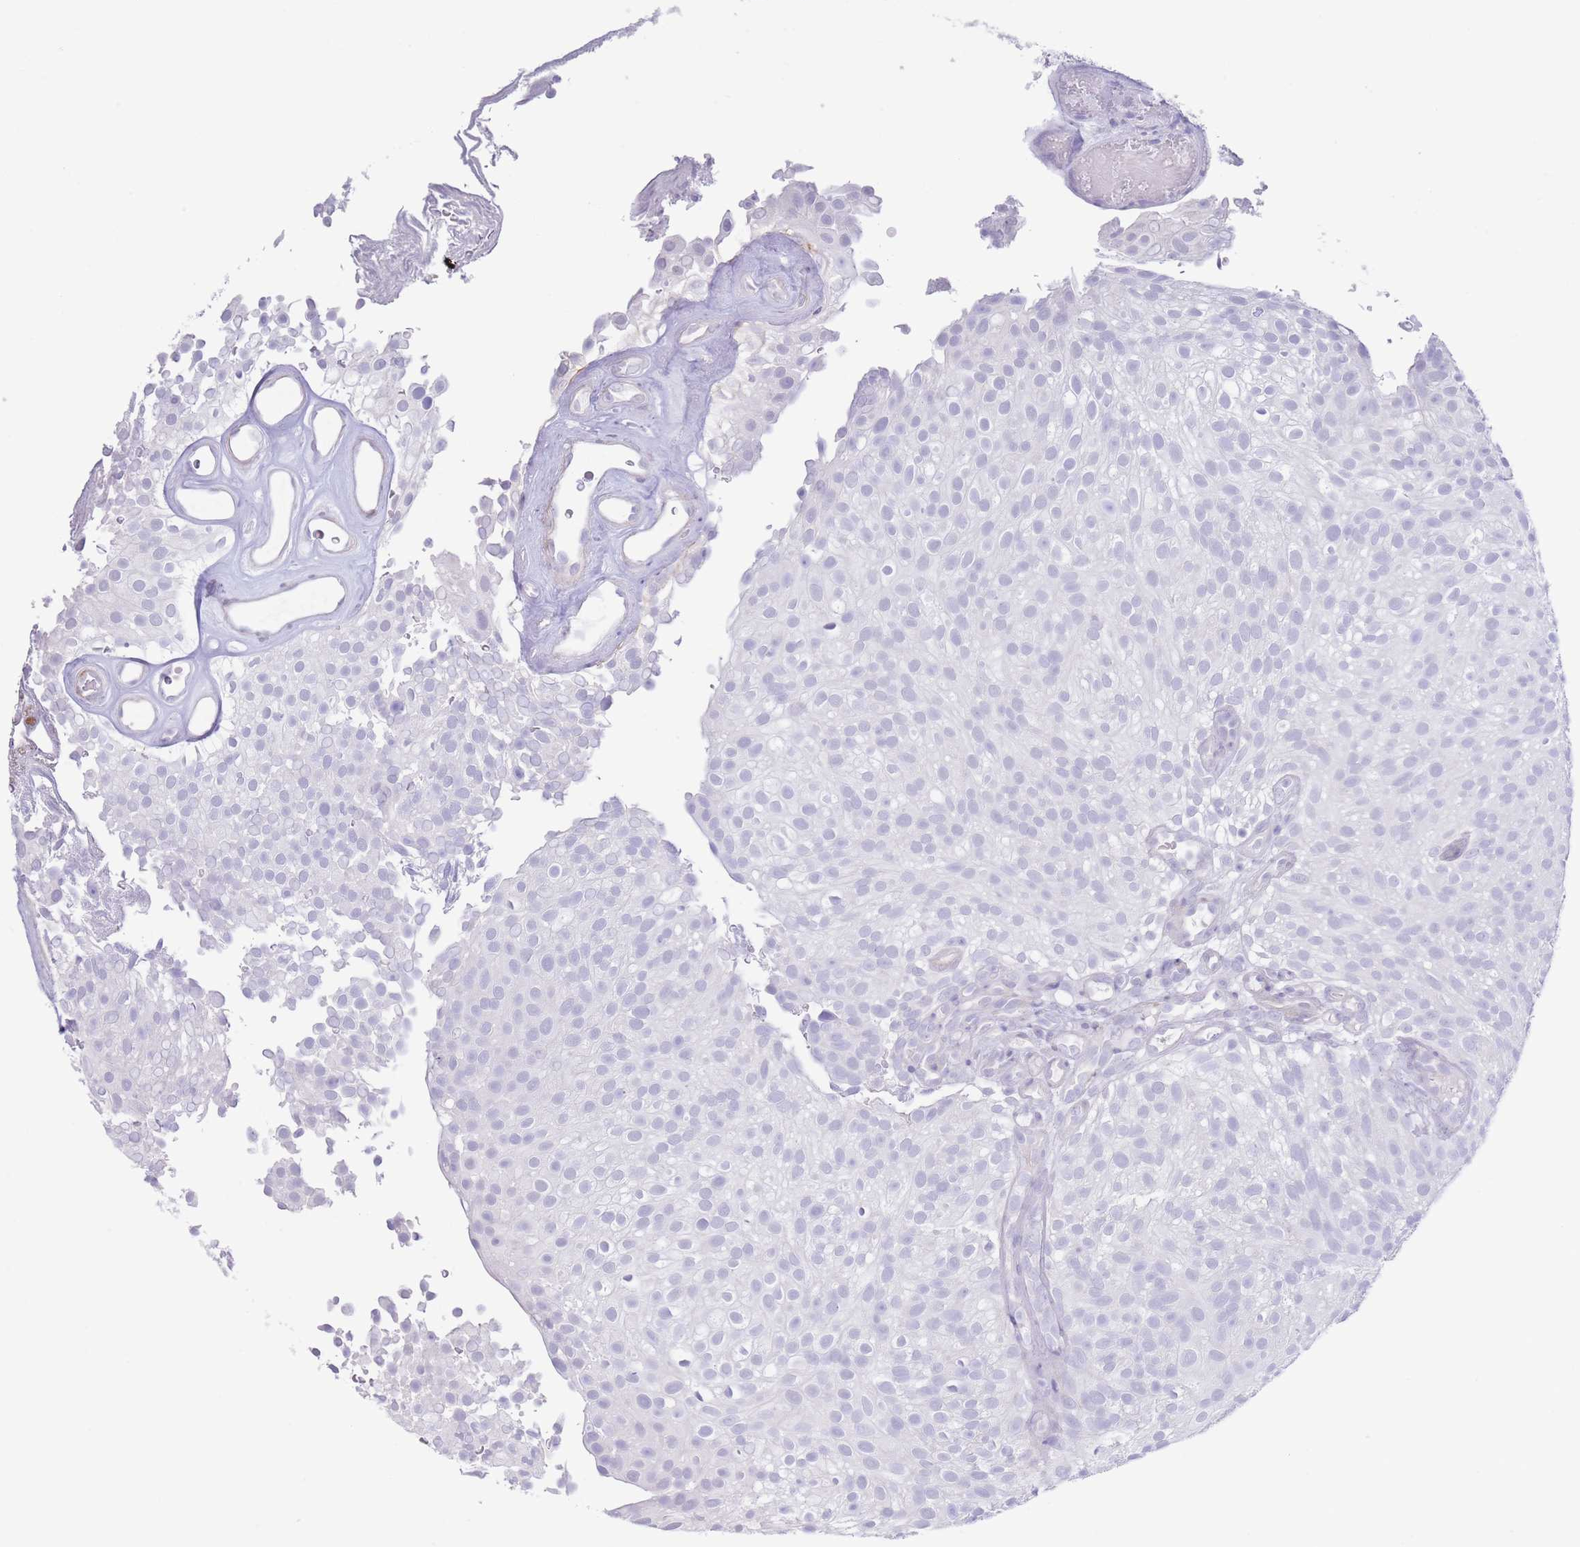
{"staining": {"intensity": "negative", "quantity": "none", "location": "none"}, "tissue": "urothelial cancer", "cell_type": "Tumor cells", "image_type": "cancer", "snomed": [{"axis": "morphology", "description": "Urothelial carcinoma, Low grade"}, {"axis": "topography", "description": "Urinary bladder"}], "caption": "An image of urothelial cancer stained for a protein shows no brown staining in tumor cells.", "gene": "PKLR", "patient": {"sex": "male", "age": 78}}